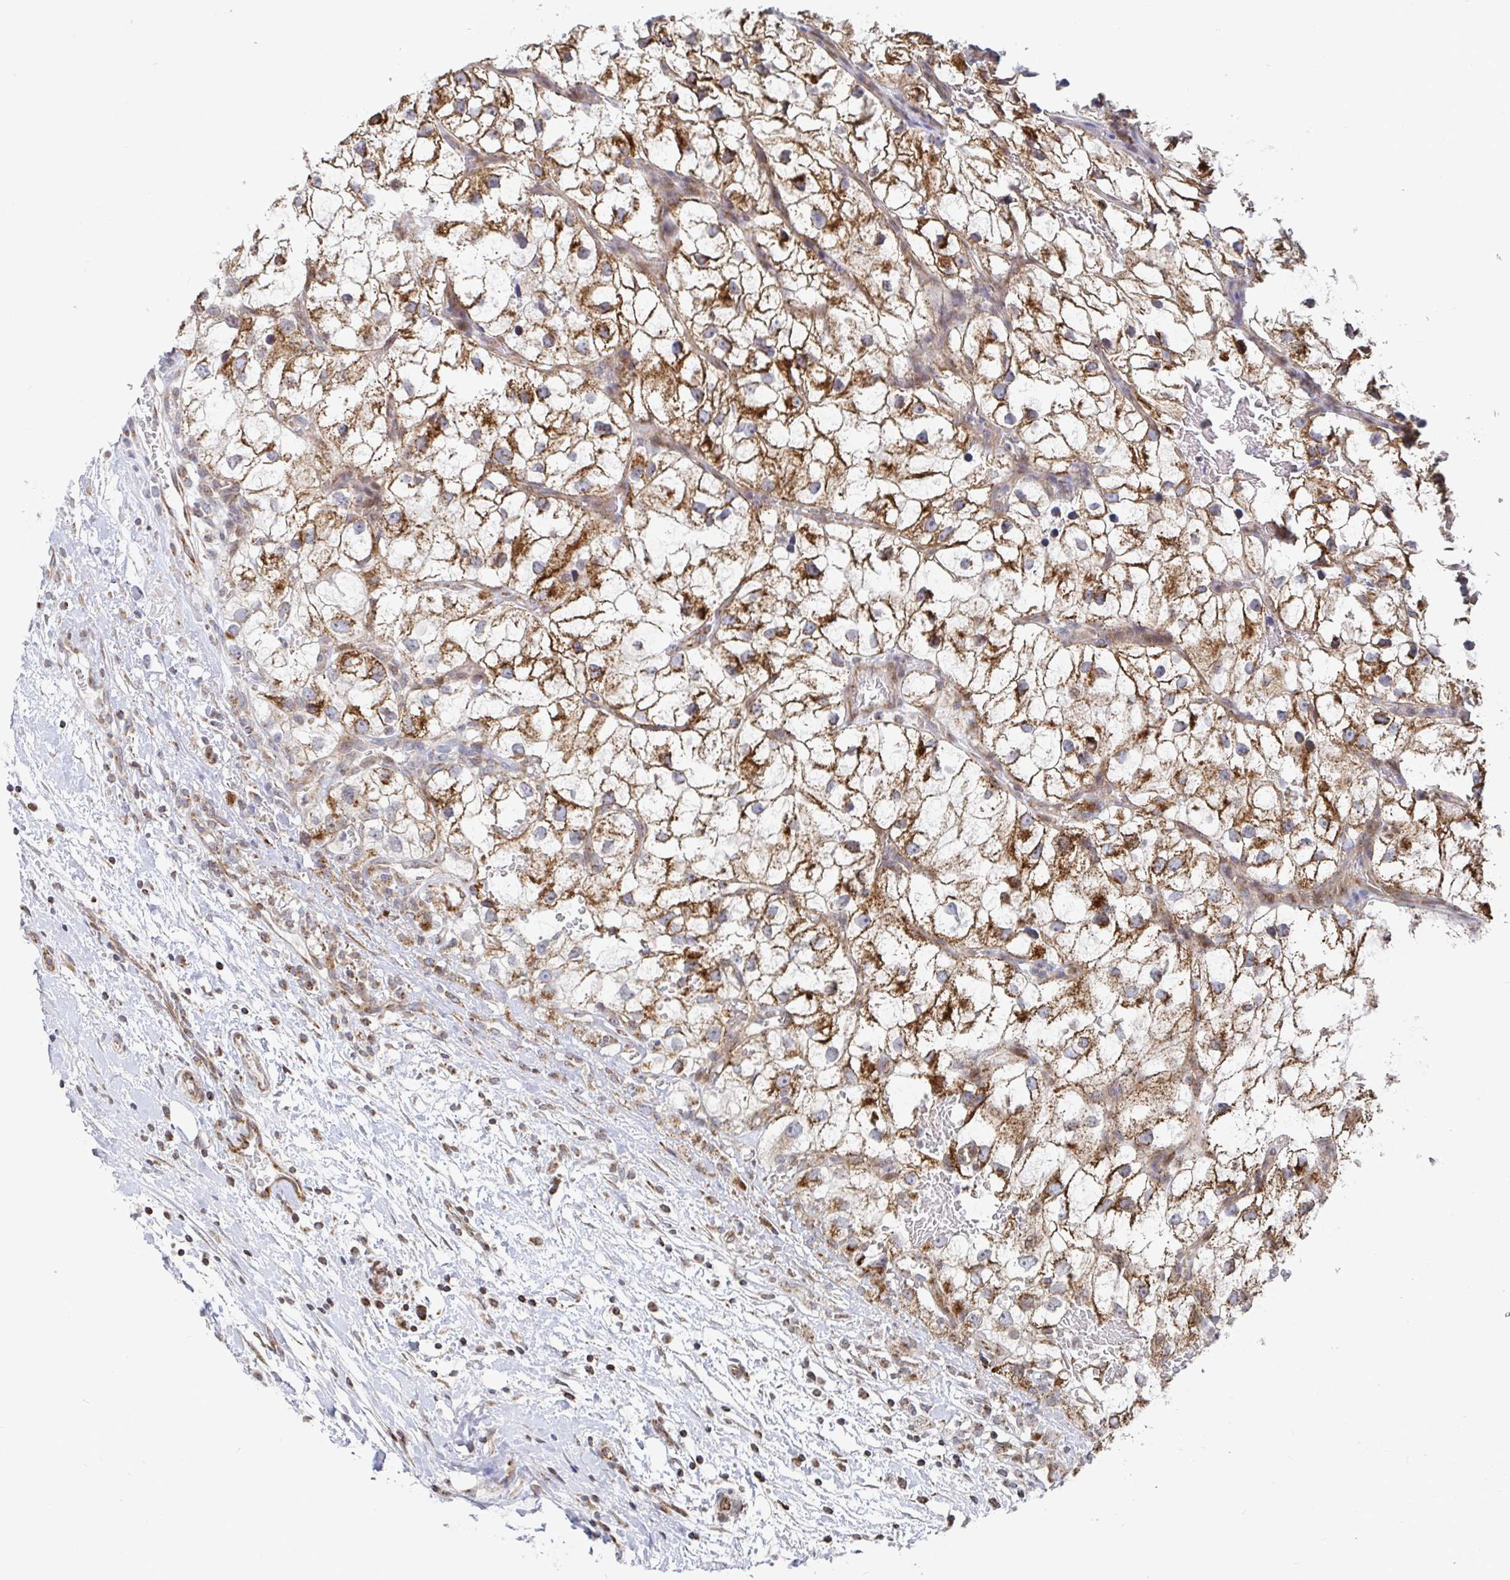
{"staining": {"intensity": "strong", "quantity": ">75%", "location": "cytoplasmic/membranous"}, "tissue": "renal cancer", "cell_type": "Tumor cells", "image_type": "cancer", "snomed": [{"axis": "morphology", "description": "Adenocarcinoma, NOS"}, {"axis": "topography", "description": "Kidney"}], "caption": "There is high levels of strong cytoplasmic/membranous expression in tumor cells of renal cancer, as demonstrated by immunohistochemical staining (brown color).", "gene": "STARD8", "patient": {"sex": "male", "age": 59}}